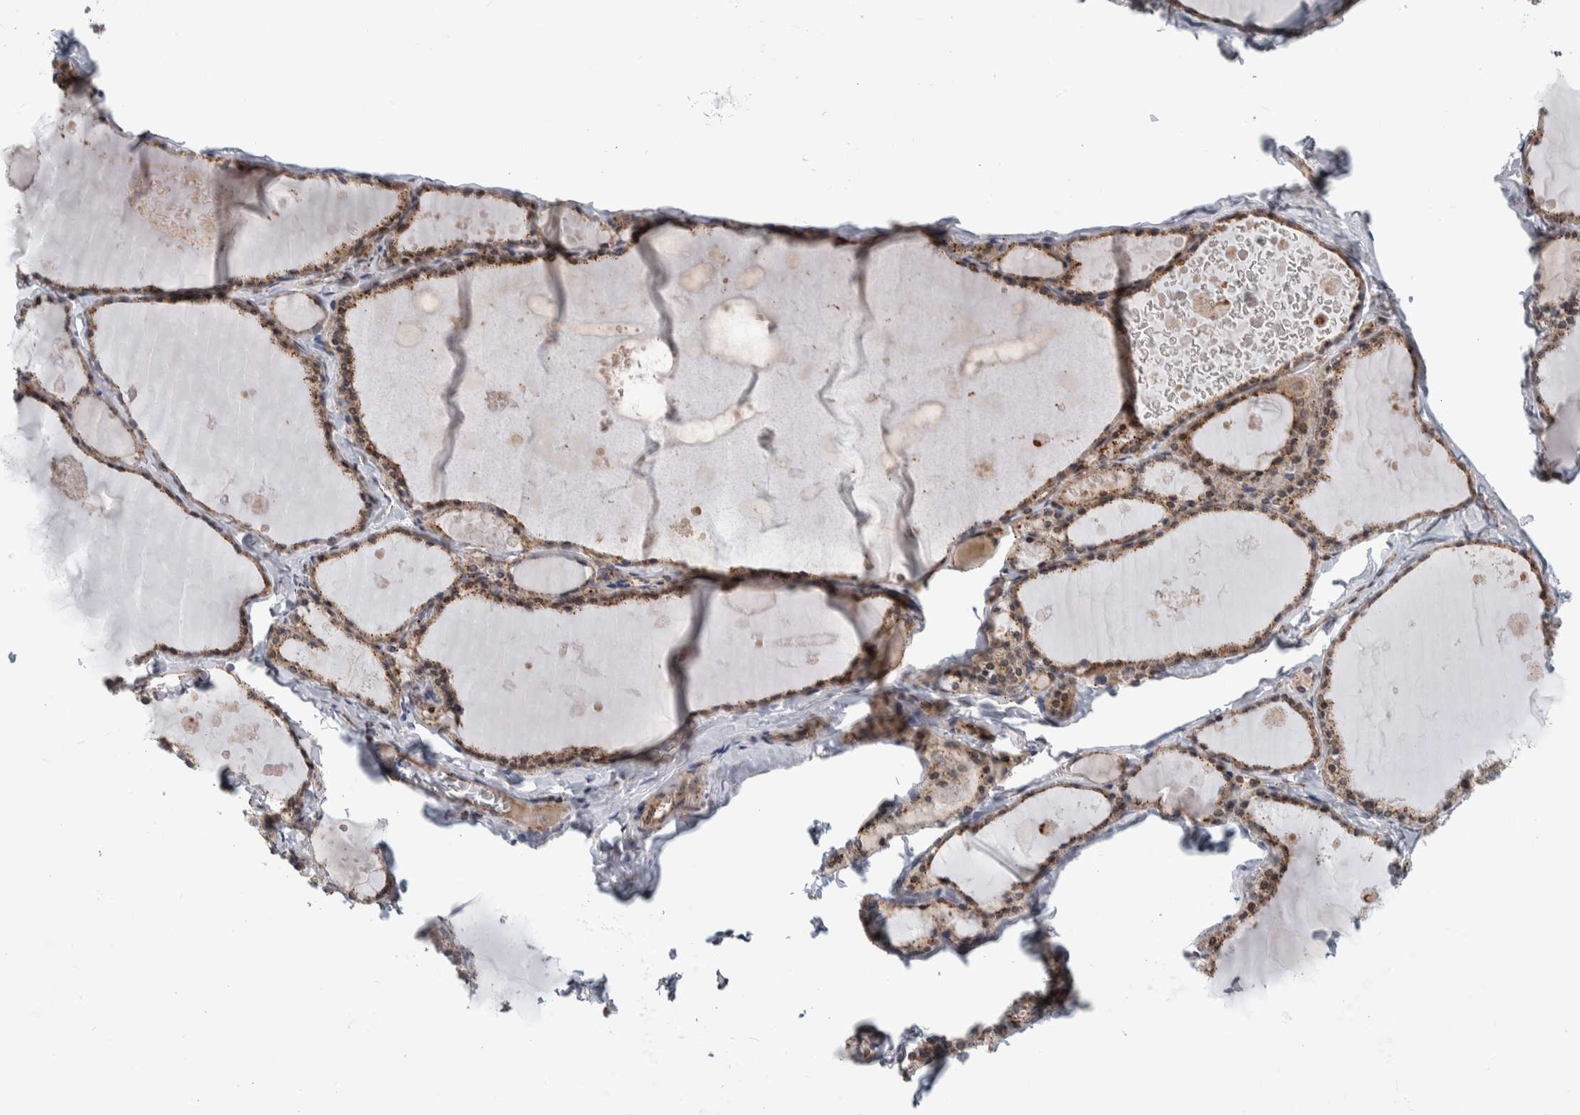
{"staining": {"intensity": "moderate", "quantity": ">75%", "location": "cytoplasmic/membranous"}, "tissue": "thyroid gland", "cell_type": "Glandular cells", "image_type": "normal", "snomed": [{"axis": "morphology", "description": "Normal tissue, NOS"}, {"axis": "topography", "description": "Thyroid gland"}], "caption": "Immunohistochemistry (IHC) histopathology image of benign thyroid gland: thyroid gland stained using immunohistochemistry exhibits medium levels of moderate protein expression localized specifically in the cytoplasmic/membranous of glandular cells, appearing as a cytoplasmic/membranous brown color.", "gene": "MSL1", "patient": {"sex": "male", "age": 56}}